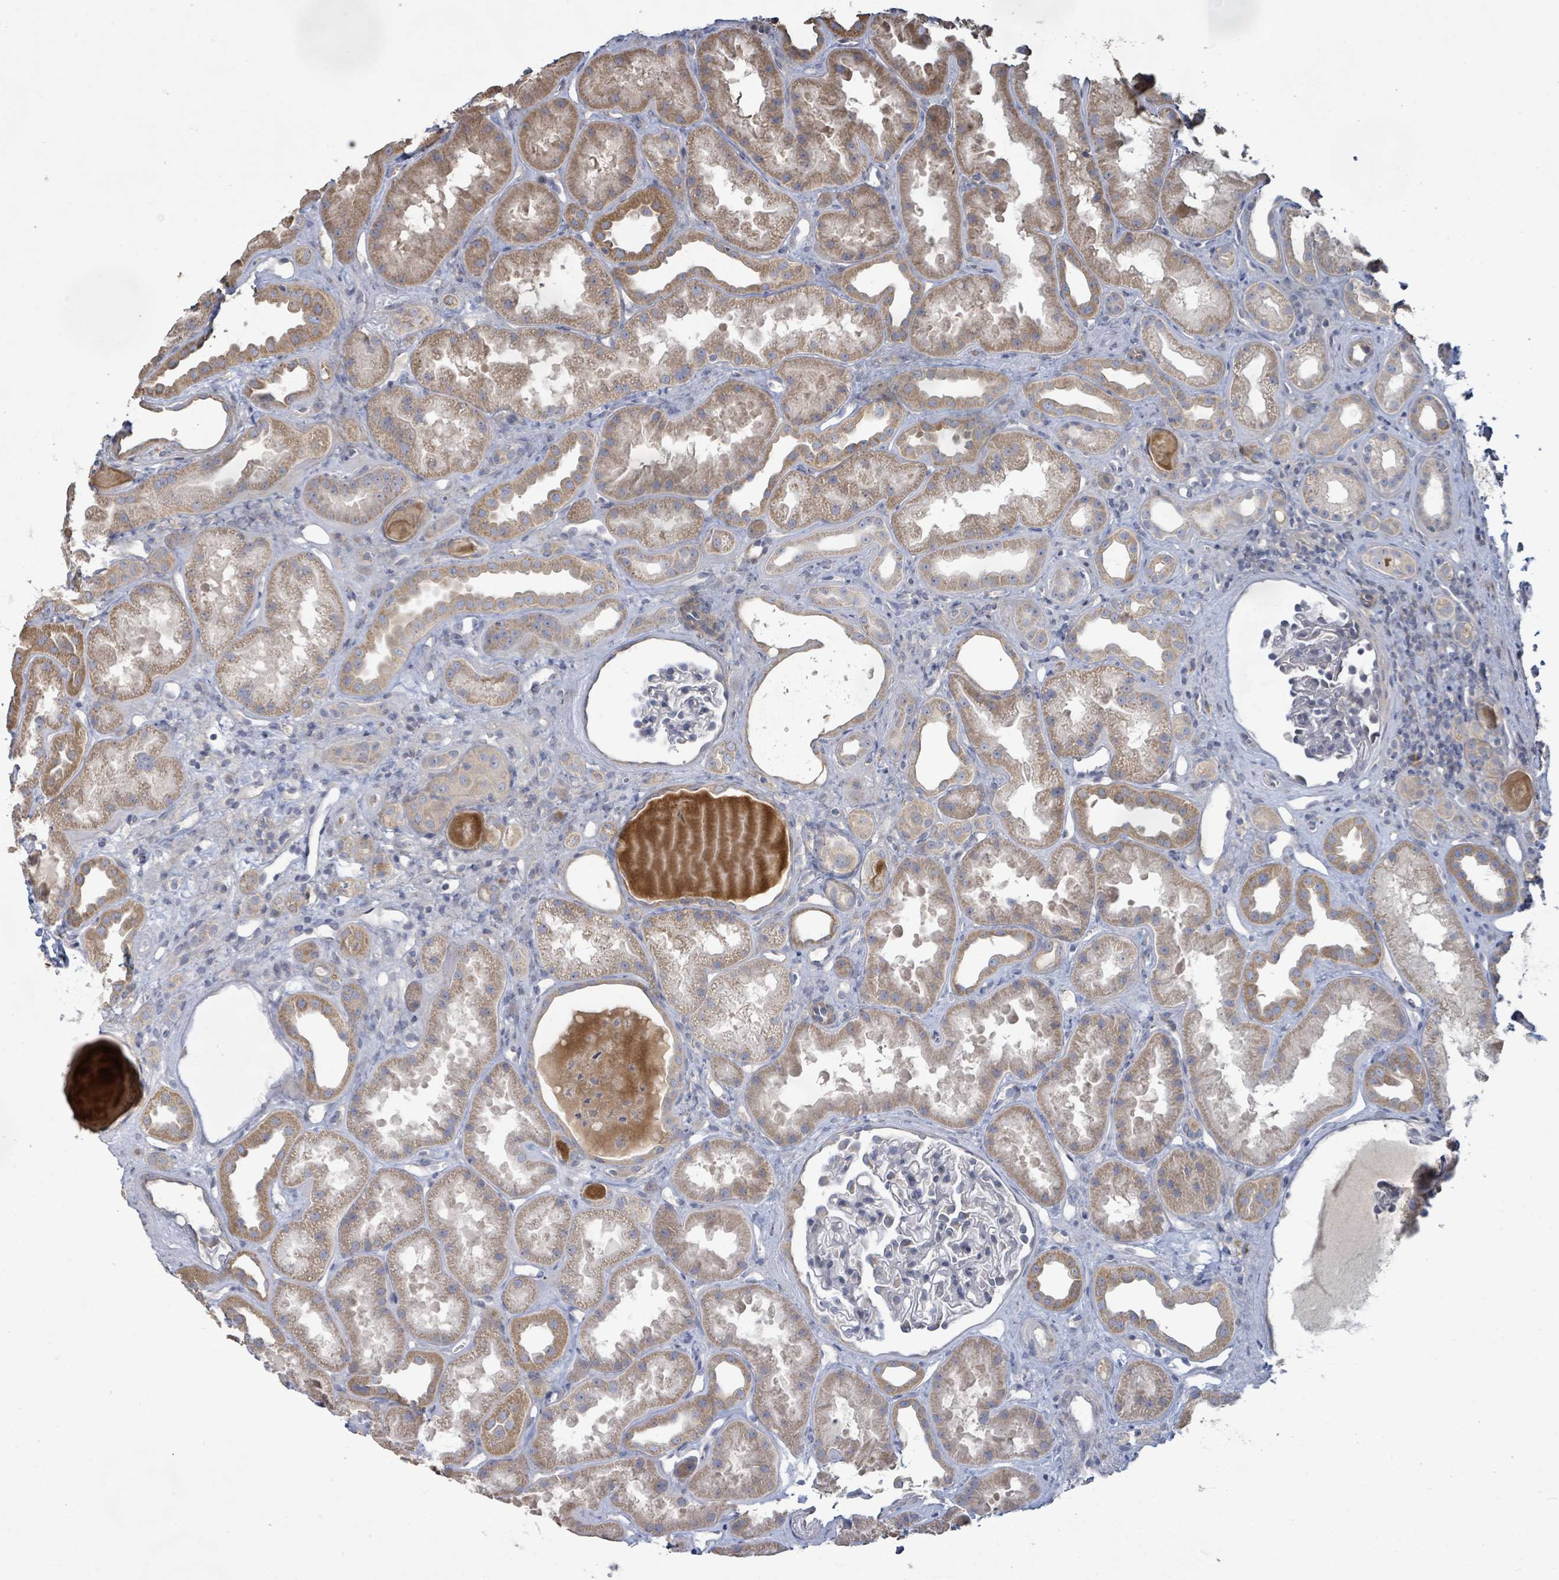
{"staining": {"intensity": "negative", "quantity": "none", "location": "none"}, "tissue": "kidney", "cell_type": "Cells in glomeruli", "image_type": "normal", "snomed": [{"axis": "morphology", "description": "Normal tissue, NOS"}, {"axis": "topography", "description": "Kidney"}], "caption": "Immunohistochemistry (IHC) photomicrograph of unremarkable human kidney stained for a protein (brown), which demonstrates no staining in cells in glomeruli. (DAB (3,3'-diaminobenzidine) immunohistochemistry (IHC) with hematoxylin counter stain).", "gene": "KCNS2", "patient": {"sex": "male", "age": 61}}